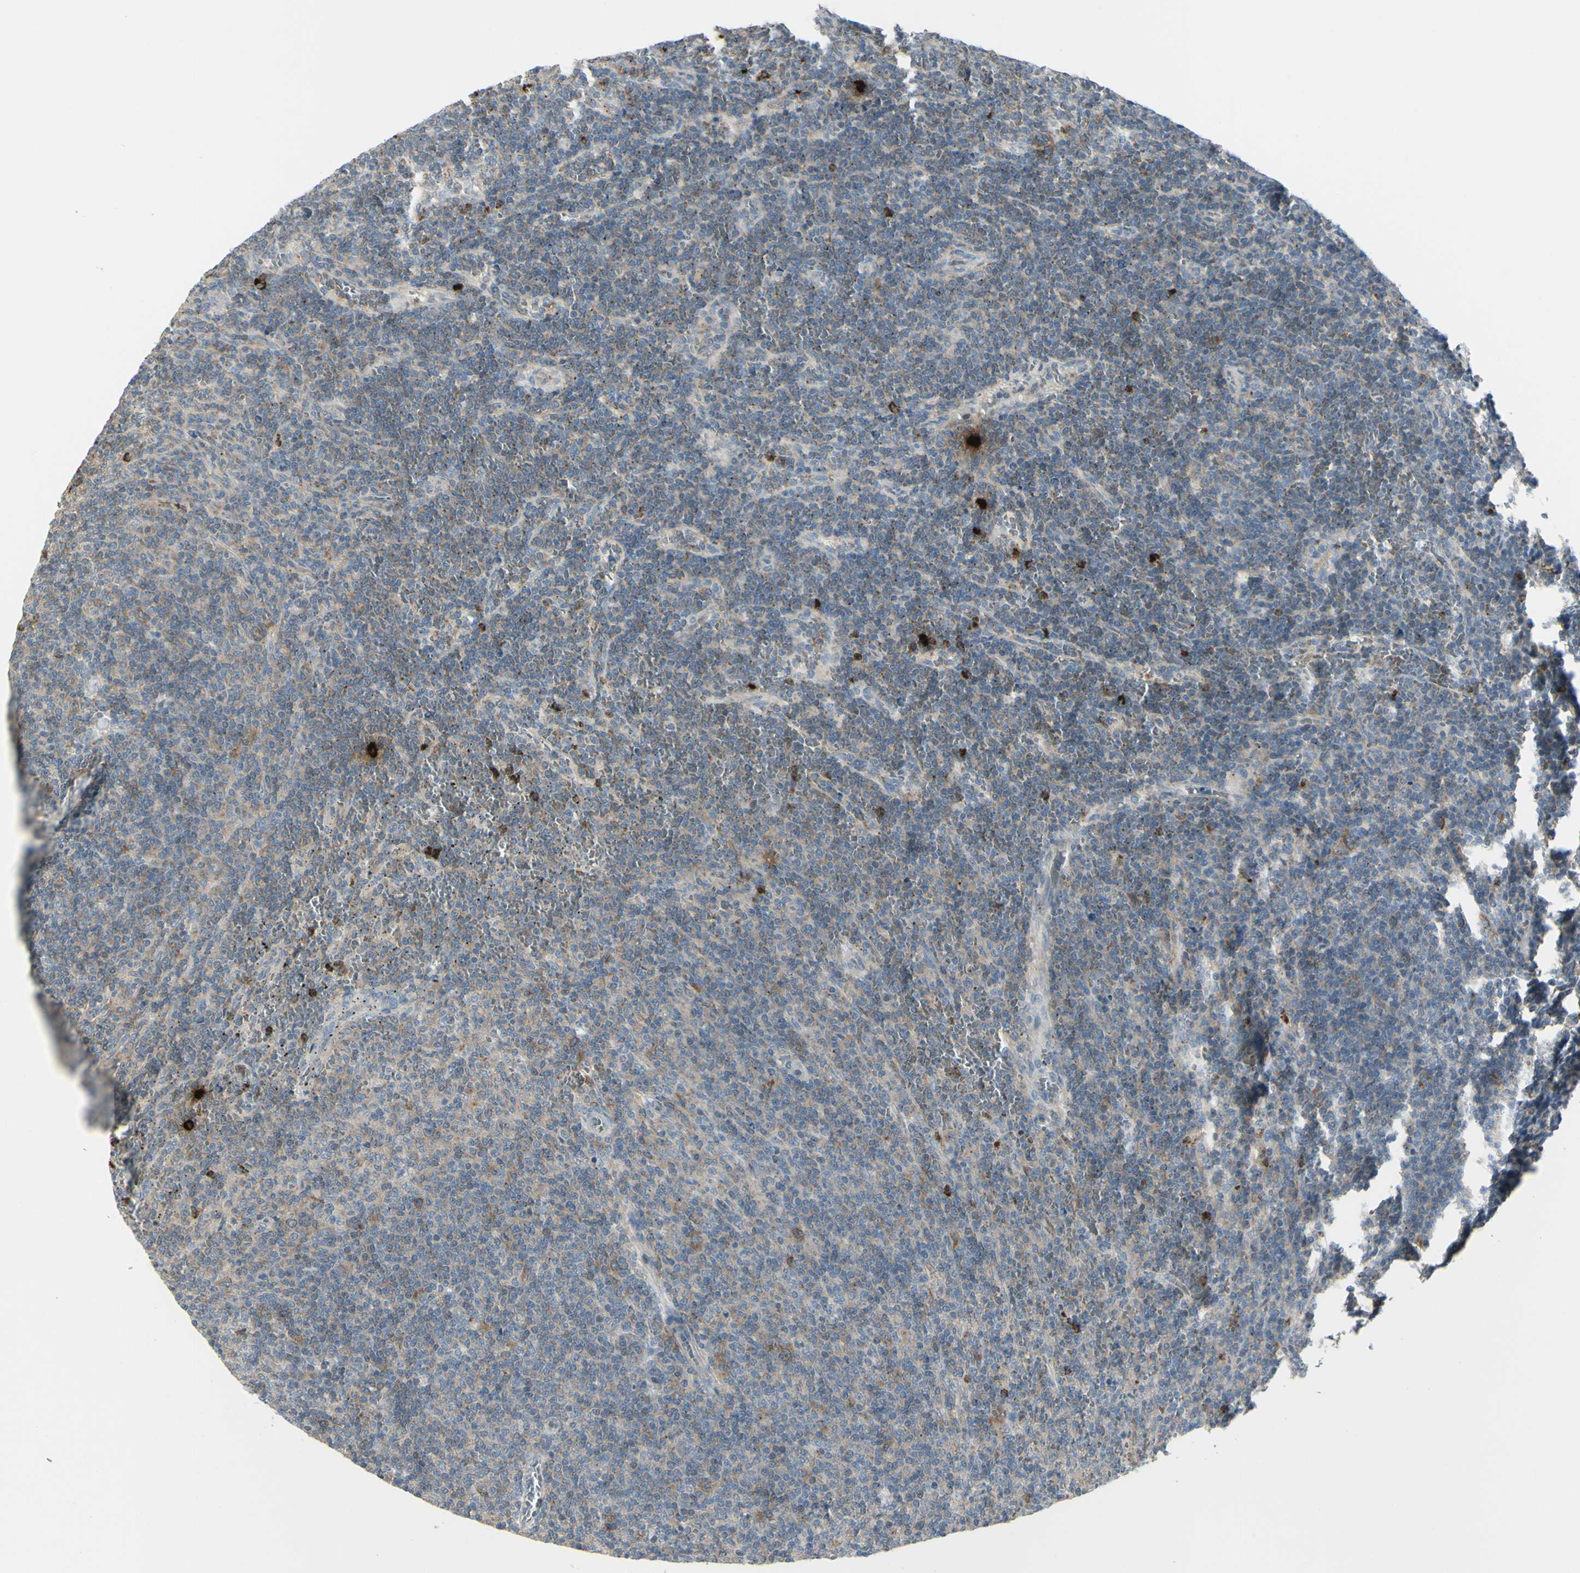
{"staining": {"intensity": "weak", "quantity": ">75%", "location": "cytoplasmic/membranous"}, "tissue": "lymphoma", "cell_type": "Tumor cells", "image_type": "cancer", "snomed": [{"axis": "morphology", "description": "Malignant lymphoma, non-Hodgkin's type, Low grade"}, {"axis": "topography", "description": "Spleen"}], "caption": "DAB immunohistochemical staining of human low-grade malignant lymphoma, non-Hodgkin's type shows weak cytoplasmic/membranous protein positivity in about >75% of tumor cells. Nuclei are stained in blue.", "gene": "CCNB2", "patient": {"sex": "female", "age": 50}}